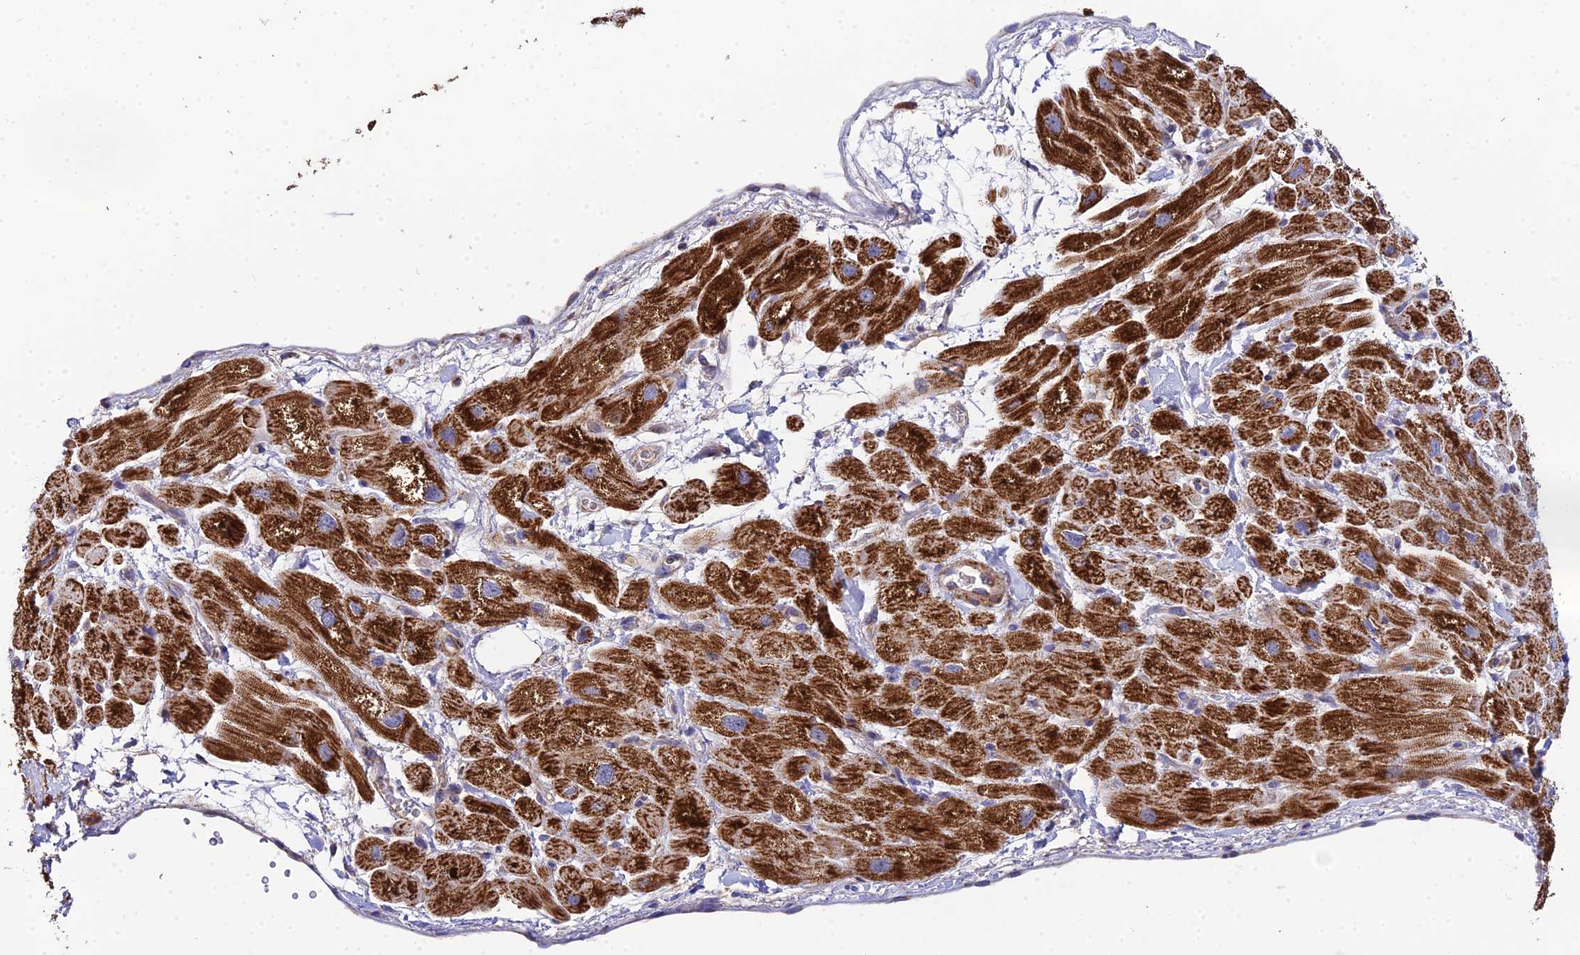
{"staining": {"intensity": "strong", "quantity": ">75%", "location": "cytoplasmic/membranous"}, "tissue": "heart muscle", "cell_type": "Cardiomyocytes", "image_type": "normal", "snomed": [{"axis": "morphology", "description": "Normal tissue, NOS"}, {"axis": "topography", "description": "Heart"}], "caption": "Immunohistochemistry histopathology image of normal heart muscle: heart muscle stained using IHC exhibits high levels of strong protein expression localized specifically in the cytoplasmic/membranous of cardiomyocytes, appearing as a cytoplasmic/membranous brown color.", "gene": "ACOT1", "patient": {"sex": "male", "age": 65}}